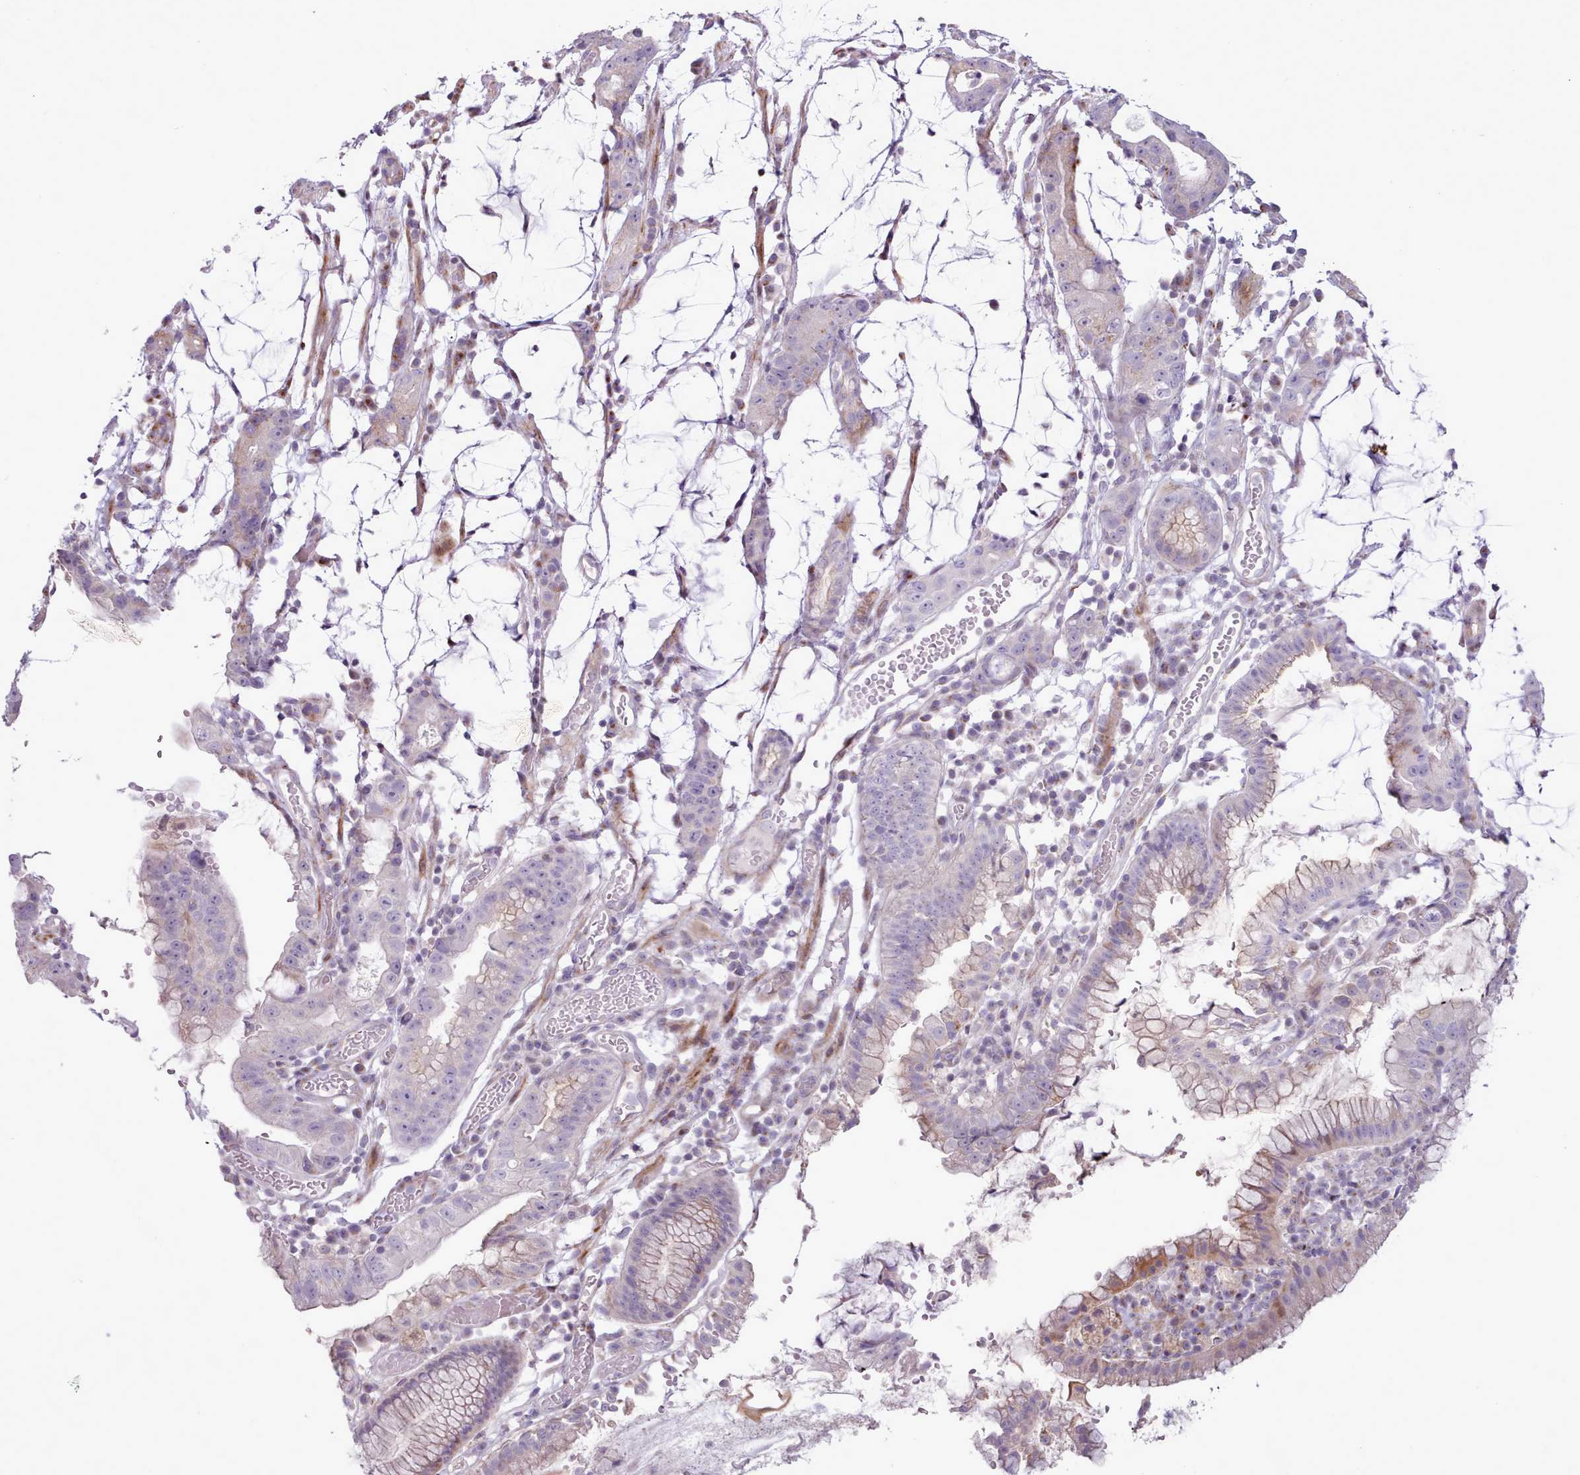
{"staining": {"intensity": "negative", "quantity": "none", "location": "none"}, "tissue": "stomach cancer", "cell_type": "Tumor cells", "image_type": "cancer", "snomed": [{"axis": "morphology", "description": "Adenocarcinoma, NOS"}, {"axis": "topography", "description": "Stomach"}], "caption": "This is an IHC image of human adenocarcinoma (stomach). There is no expression in tumor cells.", "gene": "PPP3R2", "patient": {"sex": "male", "age": 55}}